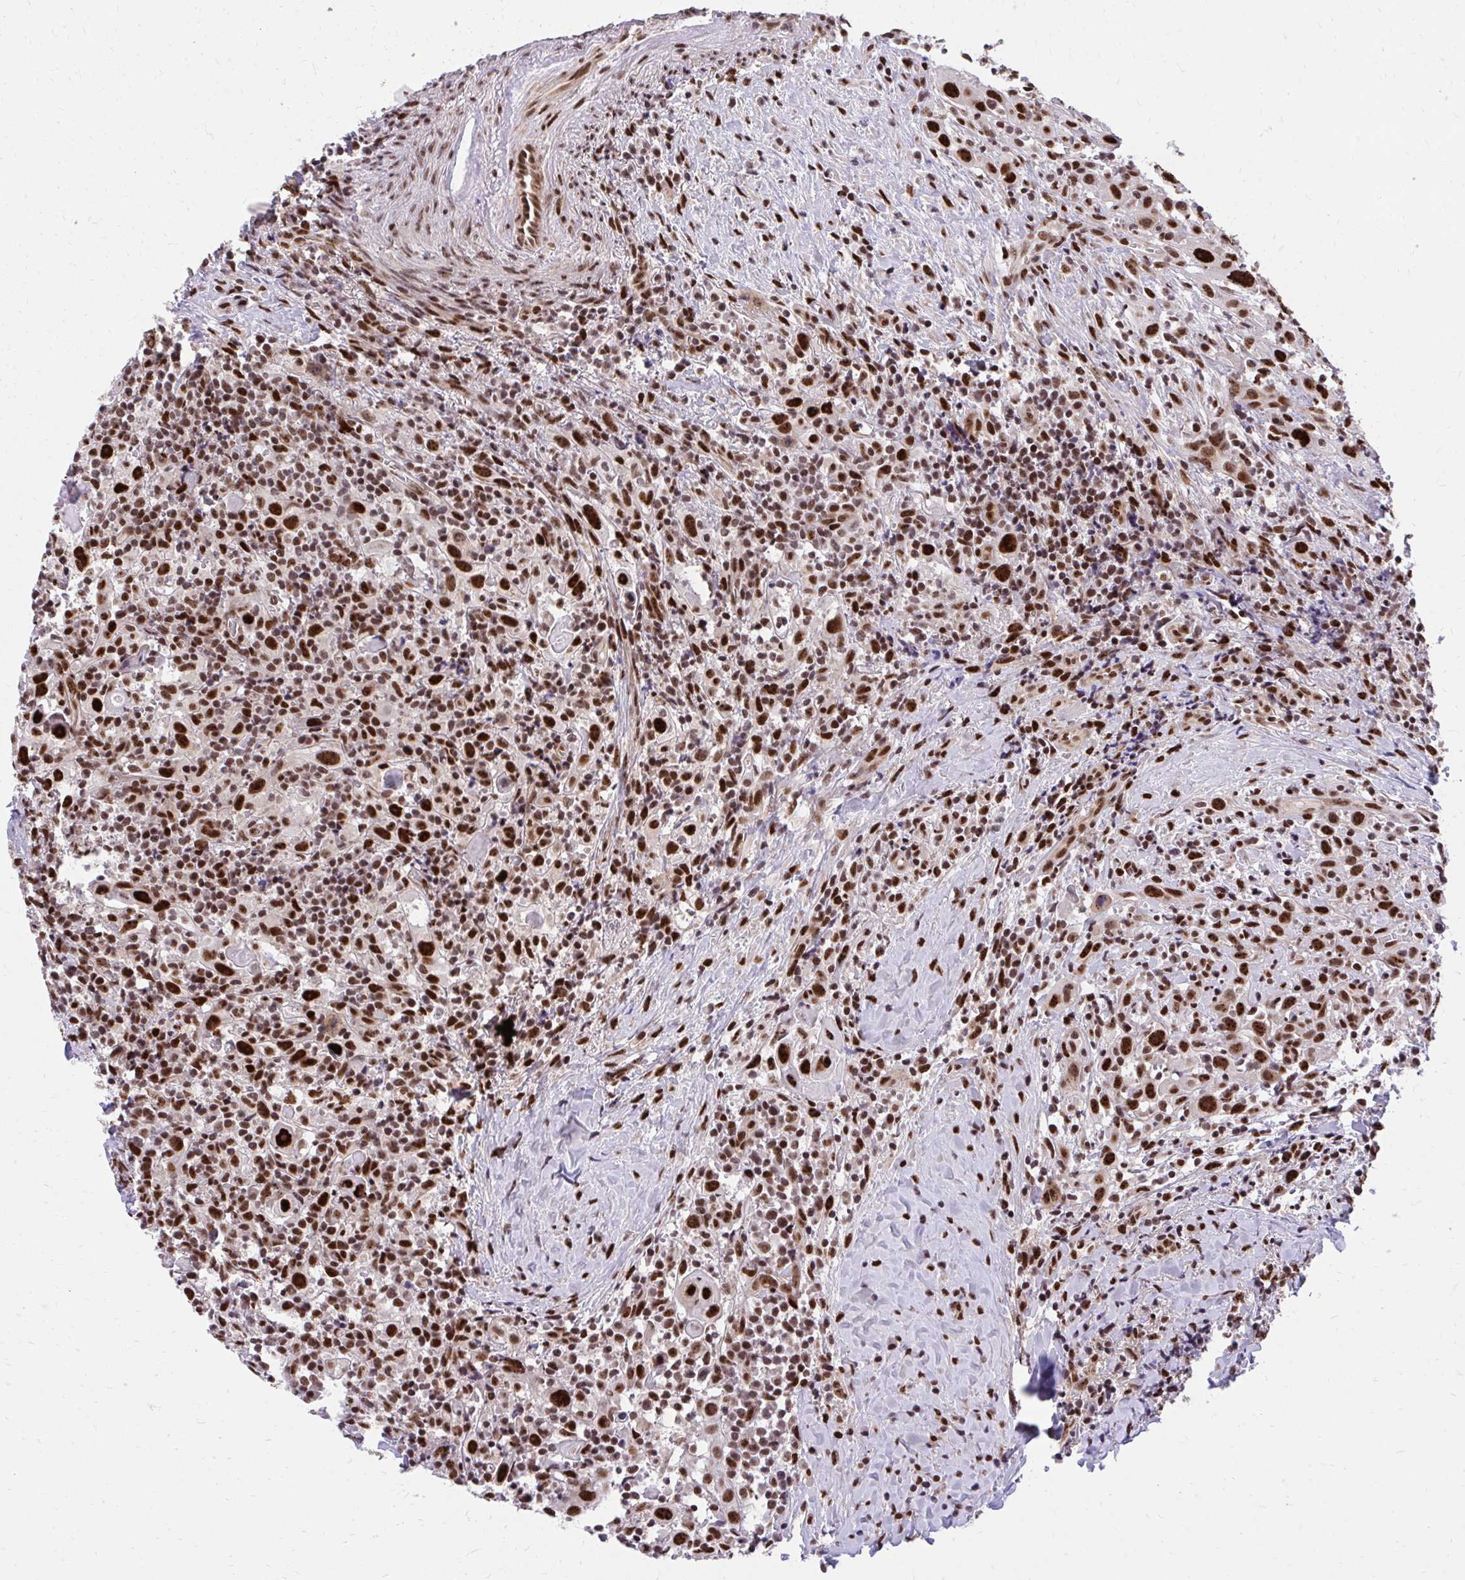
{"staining": {"intensity": "strong", "quantity": ">75%", "location": "nuclear"}, "tissue": "head and neck cancer", "cell_type": "Tumor cells", "image_type": "cancer", "snomed": [{"axis": "morphology", "description": "Squamous cell carcinoma, NOS"}, {"axis": "topography", "description": "Head-Neck"}], "caption": "The histopathology image reveals immunohistochemical staining of head and neck cancer (squamous cell carcinoma). There is strong nuclear expression is identified in approximately >75% of tumor cells. (brown staining indicates protein expression, while blue staining denotes nuclei).", "gene": "HOXA4", "patient": {"sex": "female", "age": 95}}